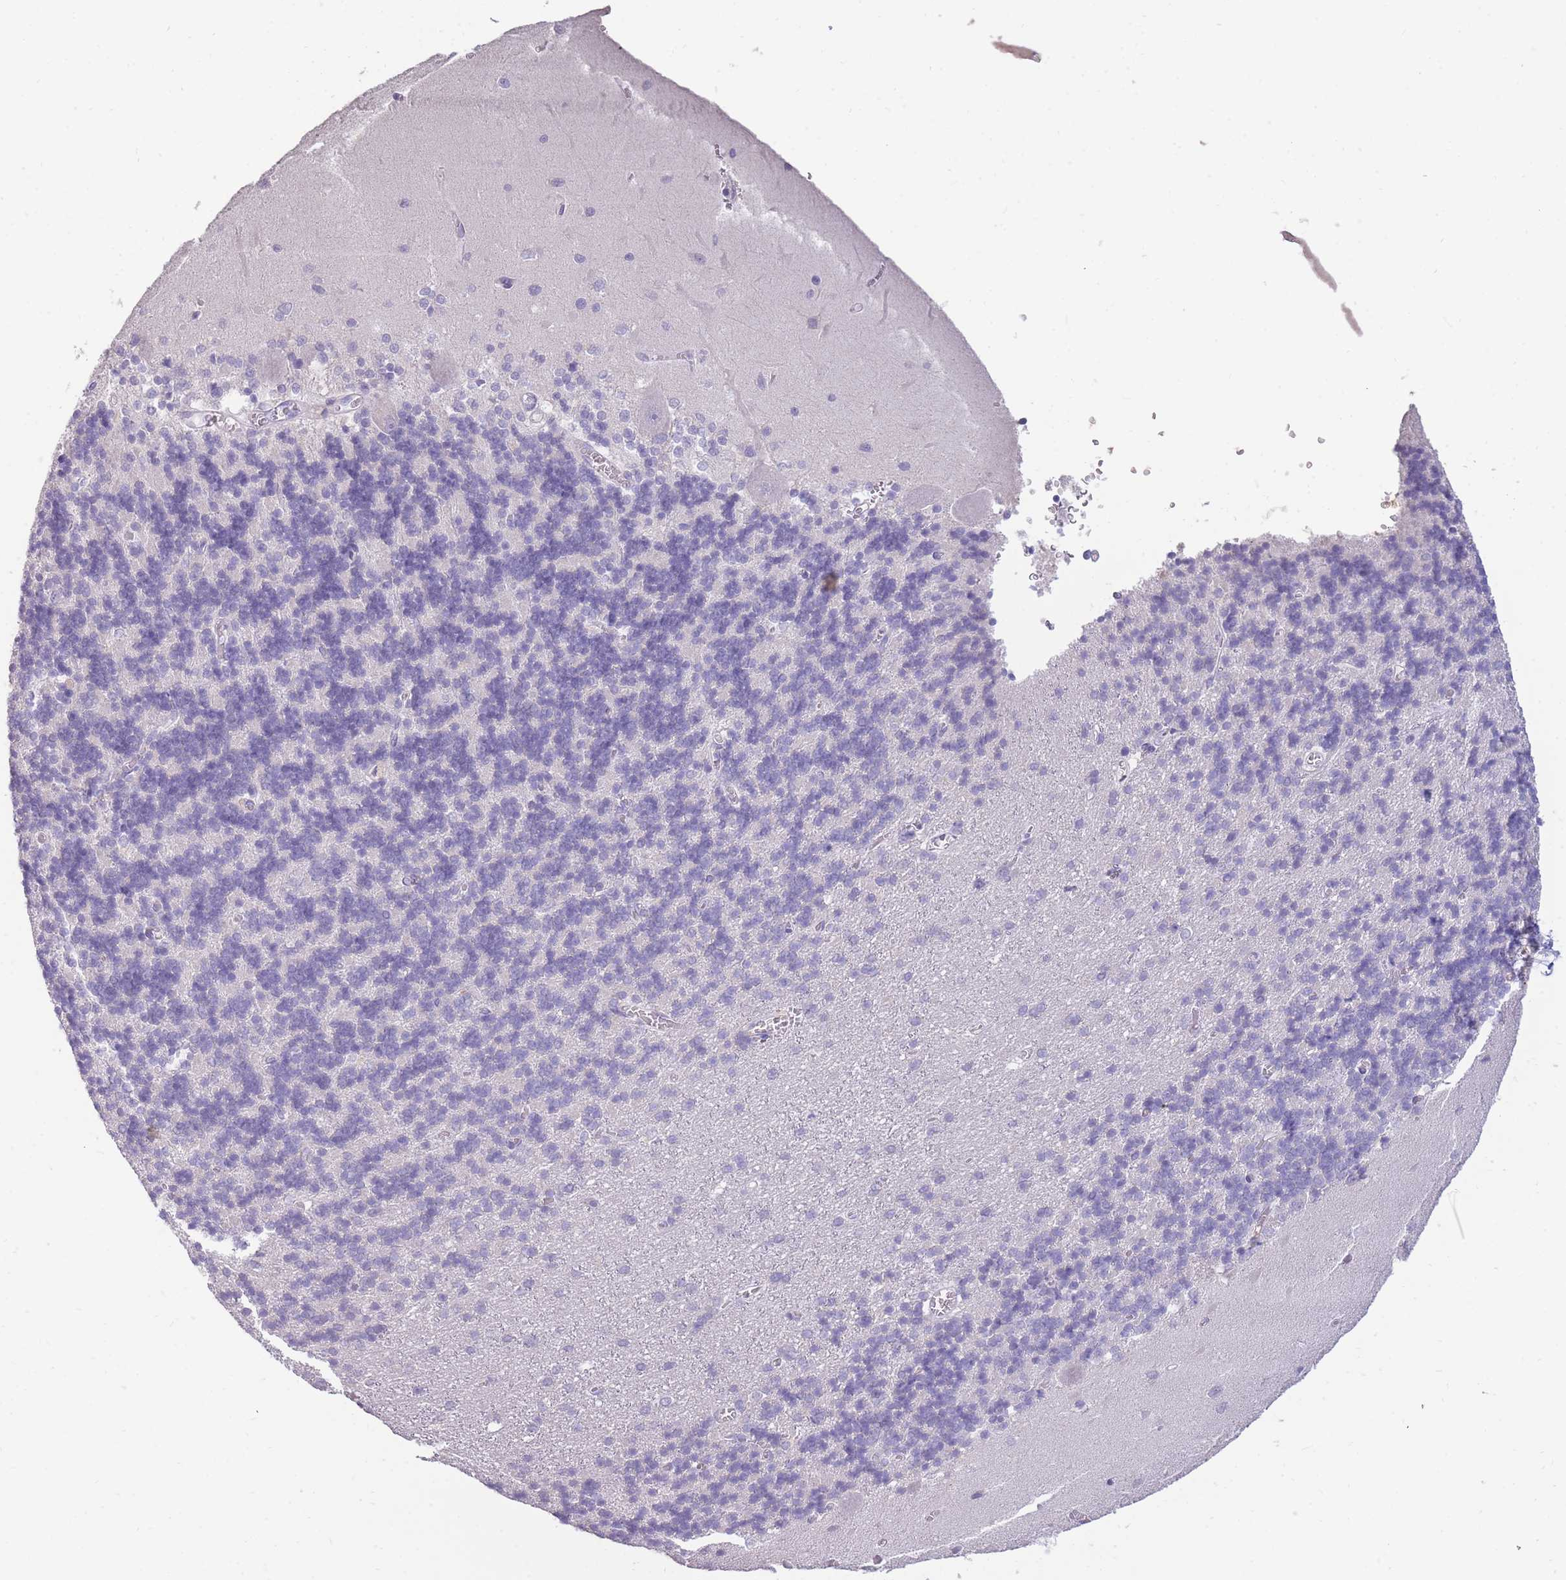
{"staining": {"intensity": "negative", "quantity": "none", "location": "none"}, "tissue": "cerebellum", "cell_type": "Cells in granular layer", "image_type": "normal", "snomed": [{"axis": "morphology", "description": "Normal tissue, NOS"}, {"axis": "topography", "description": "Cerebellum"}], "caption": "A histopathology image of cerebellum stained for a protein demonstrates no brown staining in cells in granular layer. (Brightfield microscopy of DAB (3,3'-diaminobenzidine) IHC at high magnification).", "gene": "TPSD1", "patient": {"sex": "male", "age": 37}}